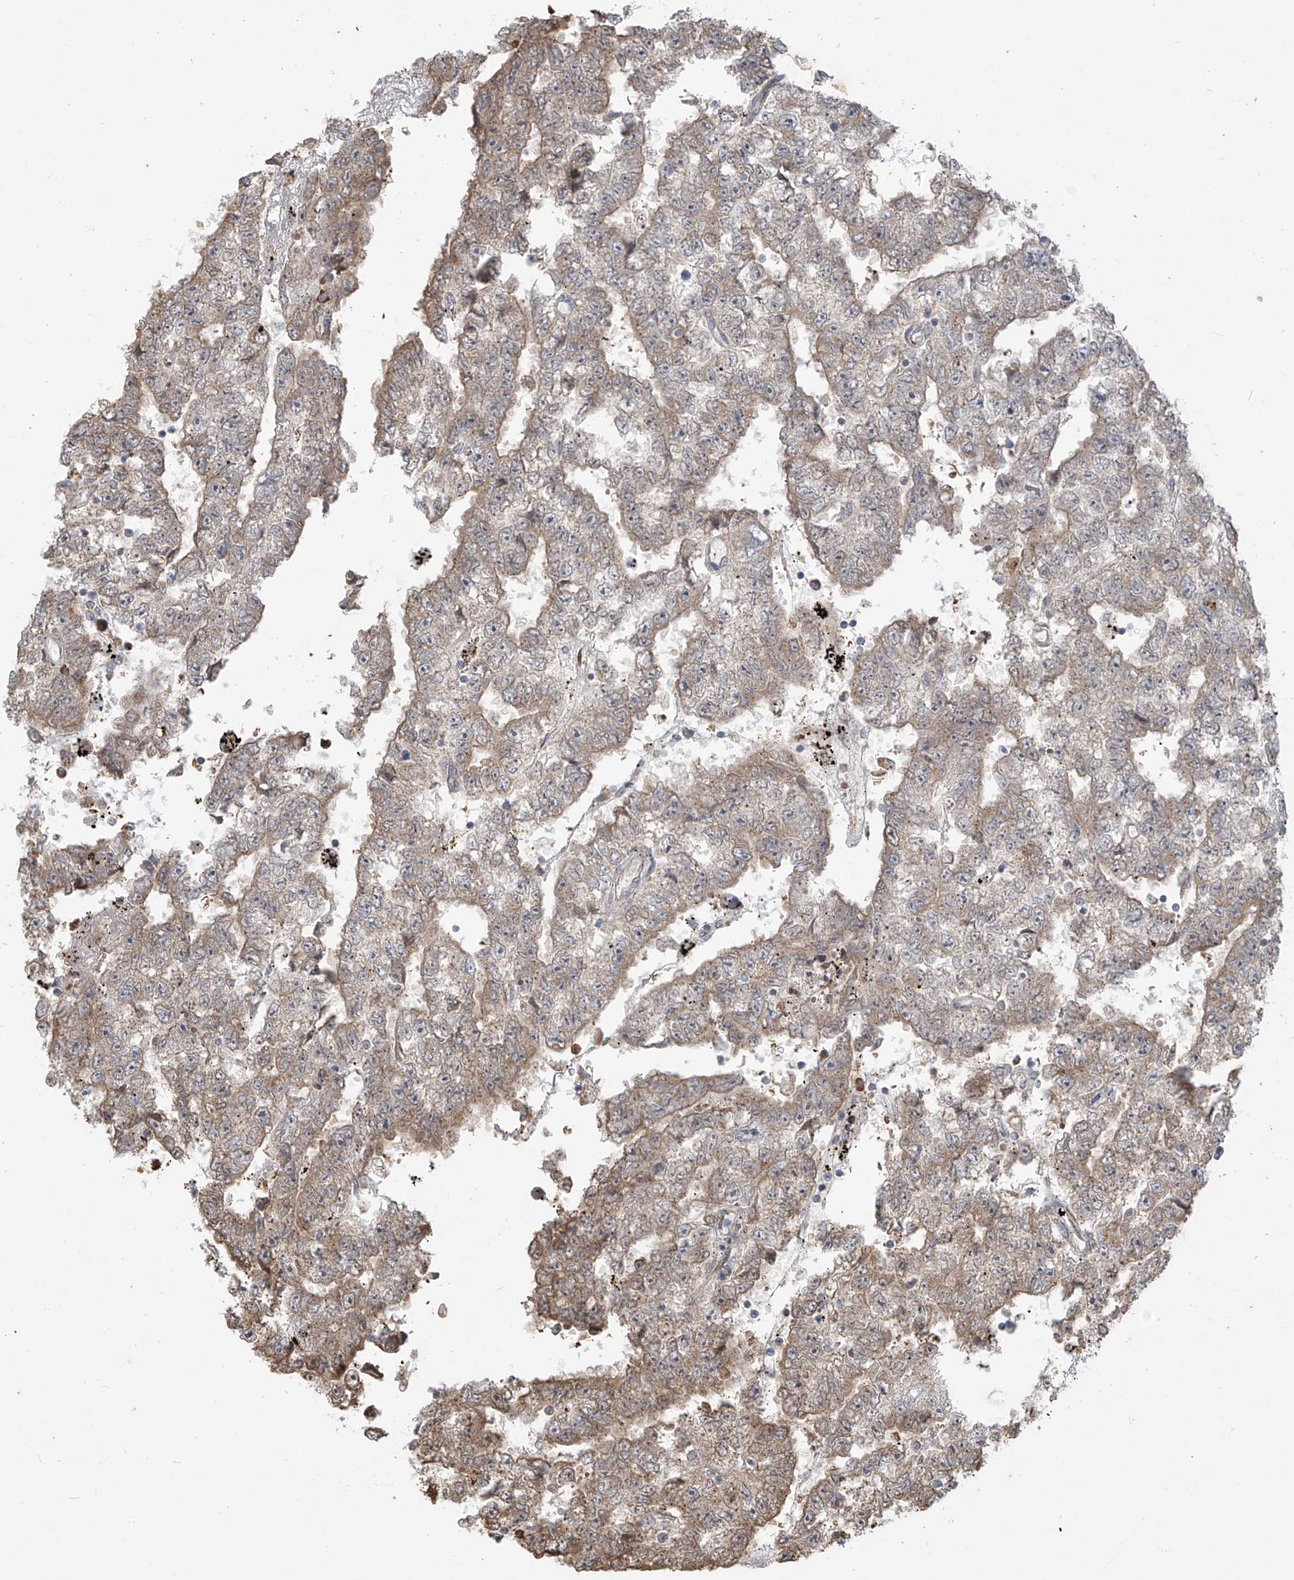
{"staining": {"intensity": "moderate", "quantity": "25%-75%", "location": "cytoplasmic/membranous"}, "tissue": "testis cancer", "cell_type": "Tumor cells", "image_type": "cancer", "snomed": [{"axis": "morphology", "description": "Carcinoma, Embryonal, NOS"}, {"axis": "topography", "description": "Testis"}], "caption": "Immunohistochemical staining of testis cancer shows medium levels of moderate cytoplasmic/membranous positivity in approximately 25%-75% of tumor cells. The staining was performed using DAB, with brown indicating positive protein expression. Nuclei are stained blue with hematoxylin.", "gene": "PLEKHM3", "patient": {"sex": "male", "age": 25}}